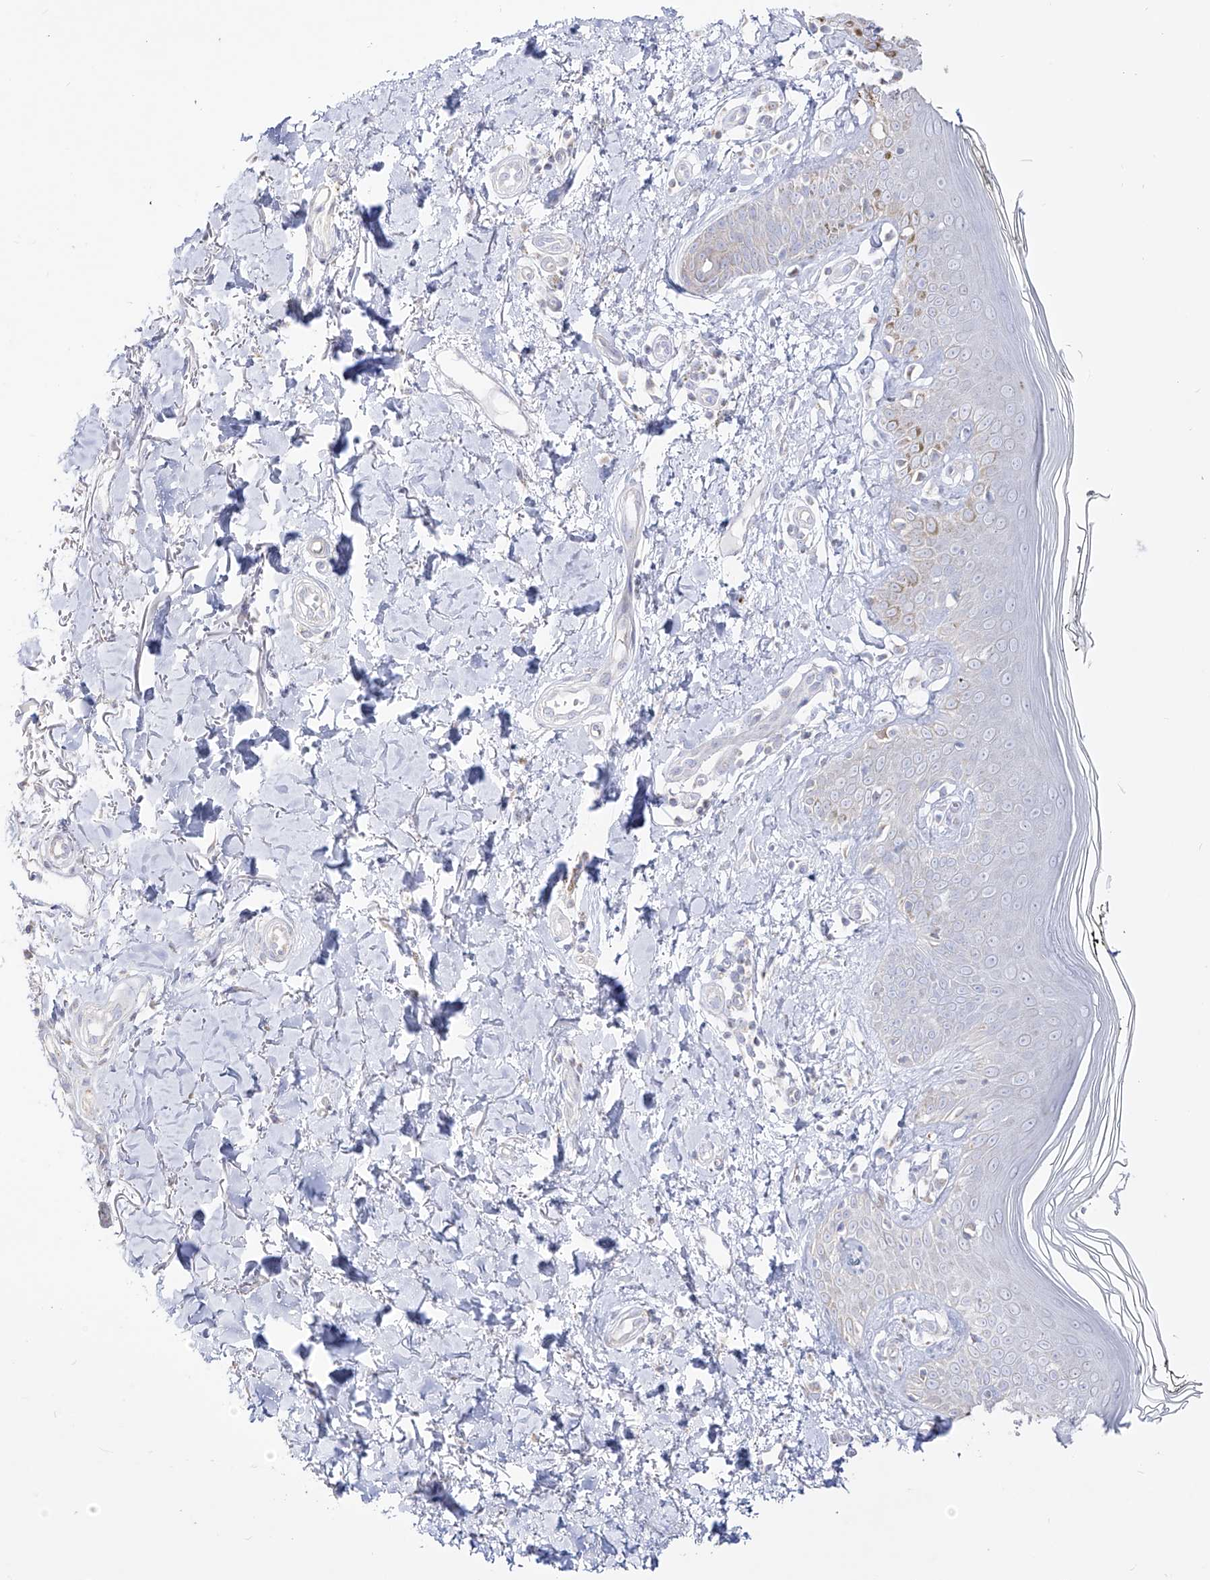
{"staining": {"intensity": "negative", "quantity": "none", "location": "none"}, "tissue": "skin", "cell_type": "Fibroblasts", "image_type": "normal", "snomed": [{"axis": "morphology", "description": "Normal tissue, NOS"}, {"axis": "topography", "description": "Skin"}], "caption": "Immunohistochemistry (IHC) photomicrograph of benign skin stained for a protein (brown), which displays no expression in fibroblasts.", "gene": "RCHY1", "patient": {"sex": "female", "age": 64}}